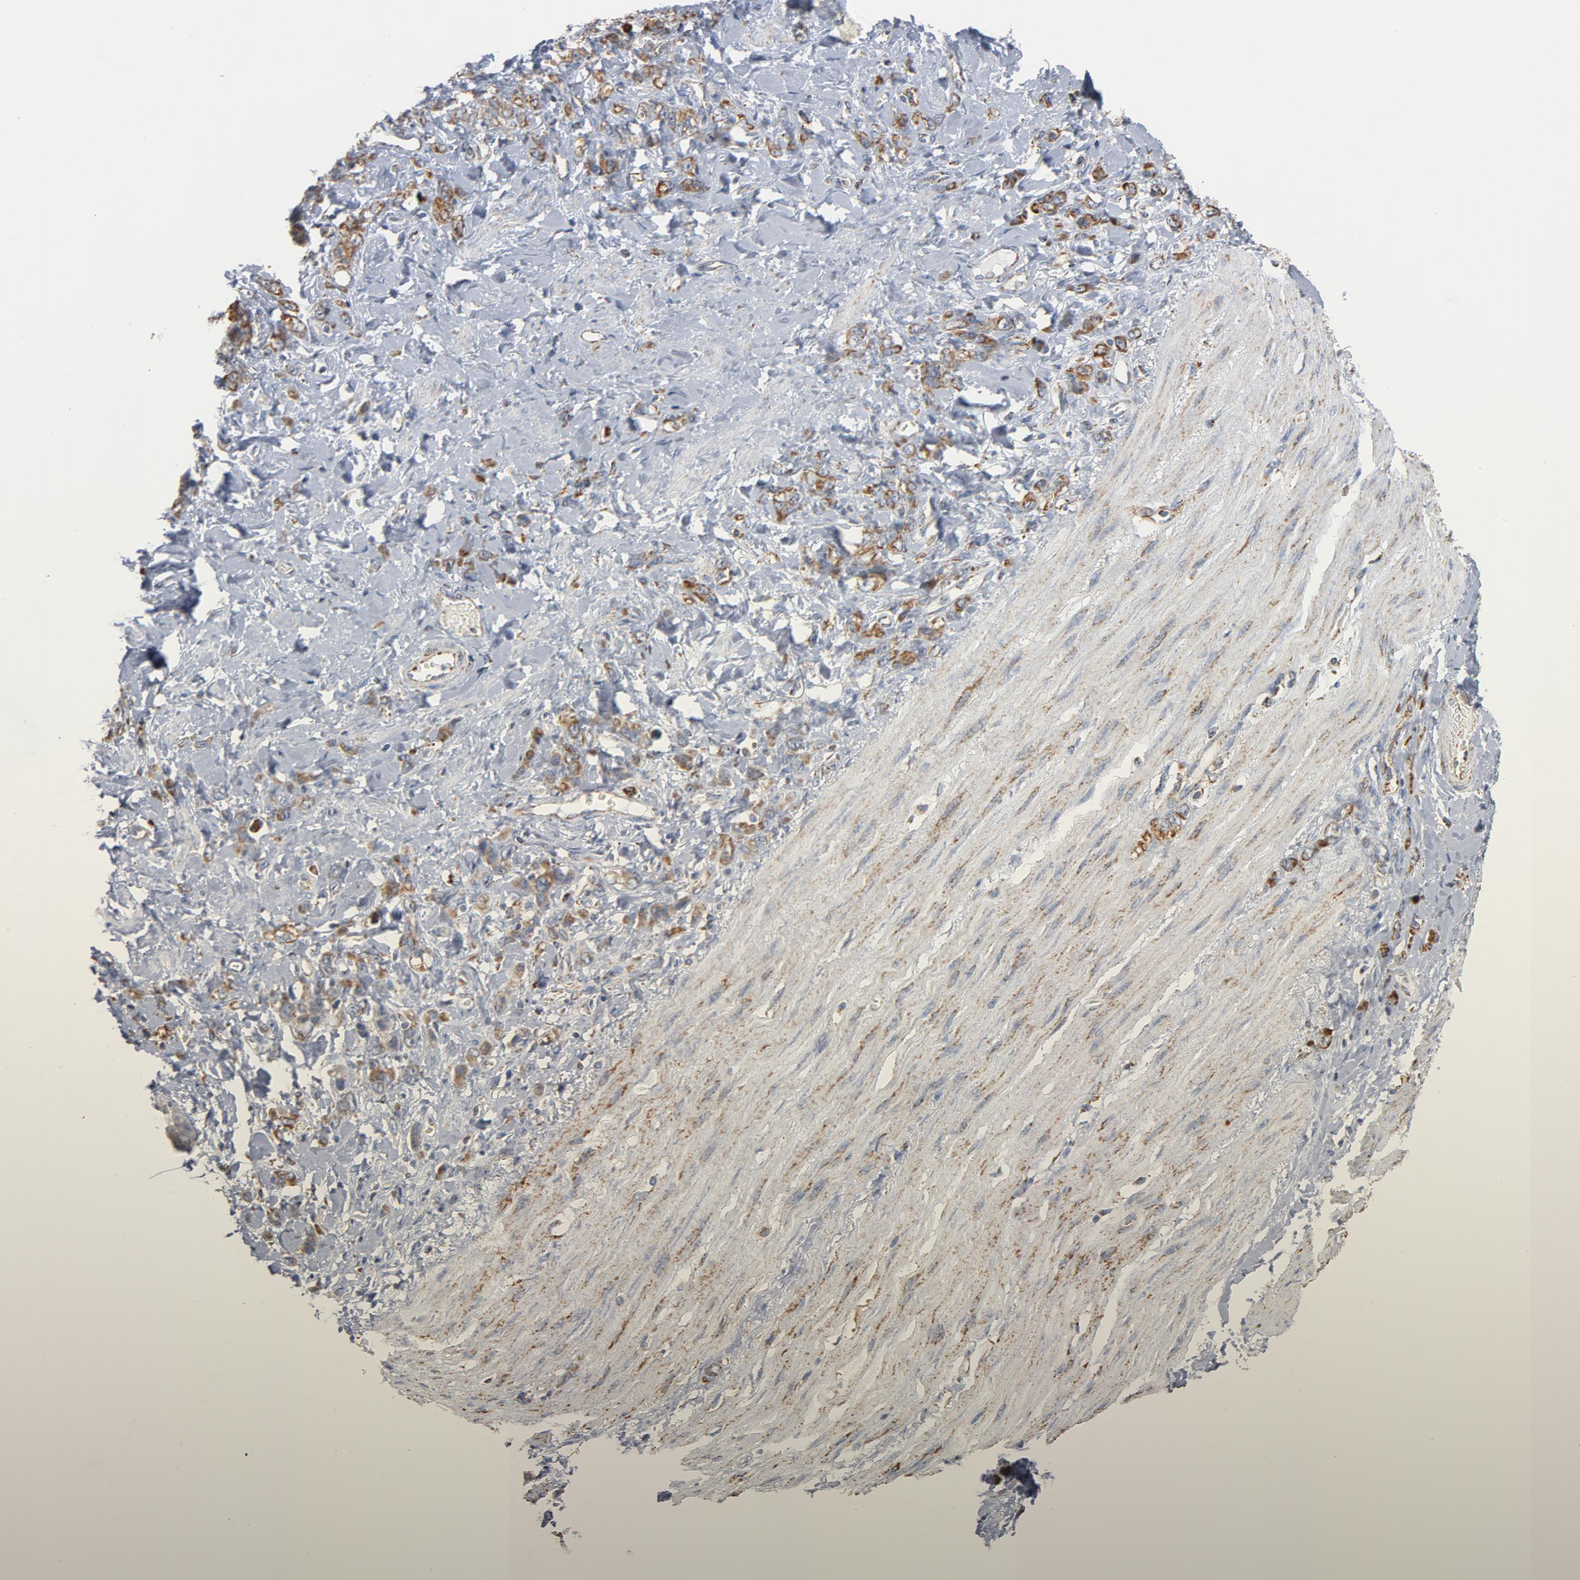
{"staining": {"intensity": "moderate", "quantity": ">75%", "location": "cytoplasmic/membranous"}, "tissue": "stomach cancer", "cell_type": "Tumor cells", "image_type": "cancer", "snomed": [{"axis": "morphology", "description": "Normal tissue, NOS"}, {"axis": "morphology", "description": "Adenocarcinoma, NOS"}, {"axis": "topography", "description": "Stomach"}], "caption": "A brown stain shows moderate cytoplasmic/membranous expression of a protein in adenocarcinoma (stomach) tumor cells. The staining was performed using DAB to visualize the protein expression in brown, while the nuclei were stained in blue with hematoxylin (Magnification: 20x).", "gene": "NDUFS4", "patient": {"sex": "male", "age": 82}}